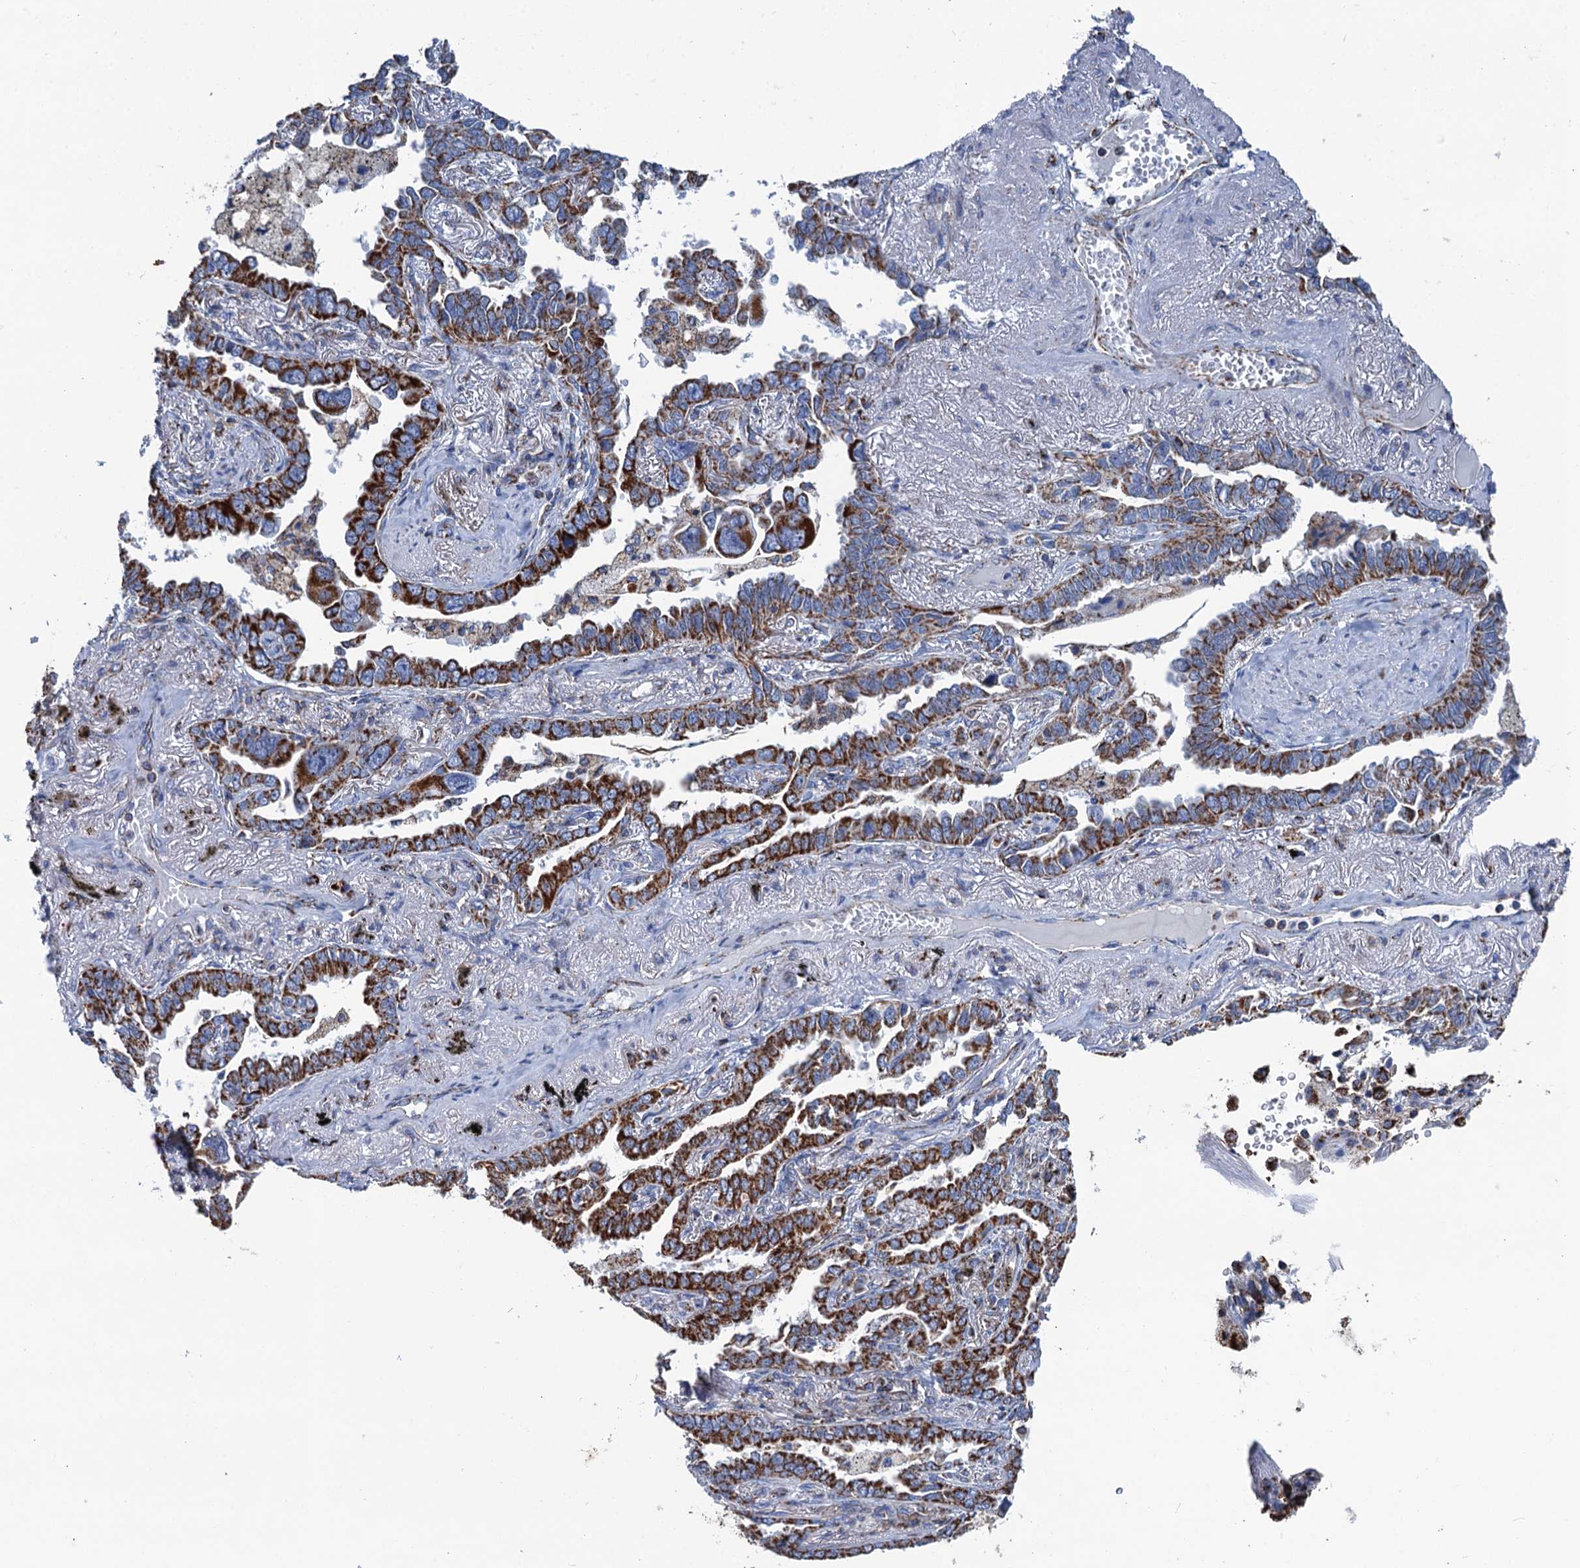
{"staining": {"intensity": "strong", "quantity": "25%-75%", "location": "cytoplasmic/membranous"}, "tissue": "lung cancer", "cell_type": "Tumor cells", "image_type": "cancer", "snomed": [{"axis": "morphology", "description": "Adenocarcinoma, NOS"}, {"axis": "topography", "description": "Lung"}], "caption": "The histopathology image reveals immunohistochemical staining of lung cancer. There is strong cytoplasmic/membranous positivity is appreciated in about 25%-75% of tumor cells.", "gene": "IVD", "patient": {"sex": "male", "age": 67}}